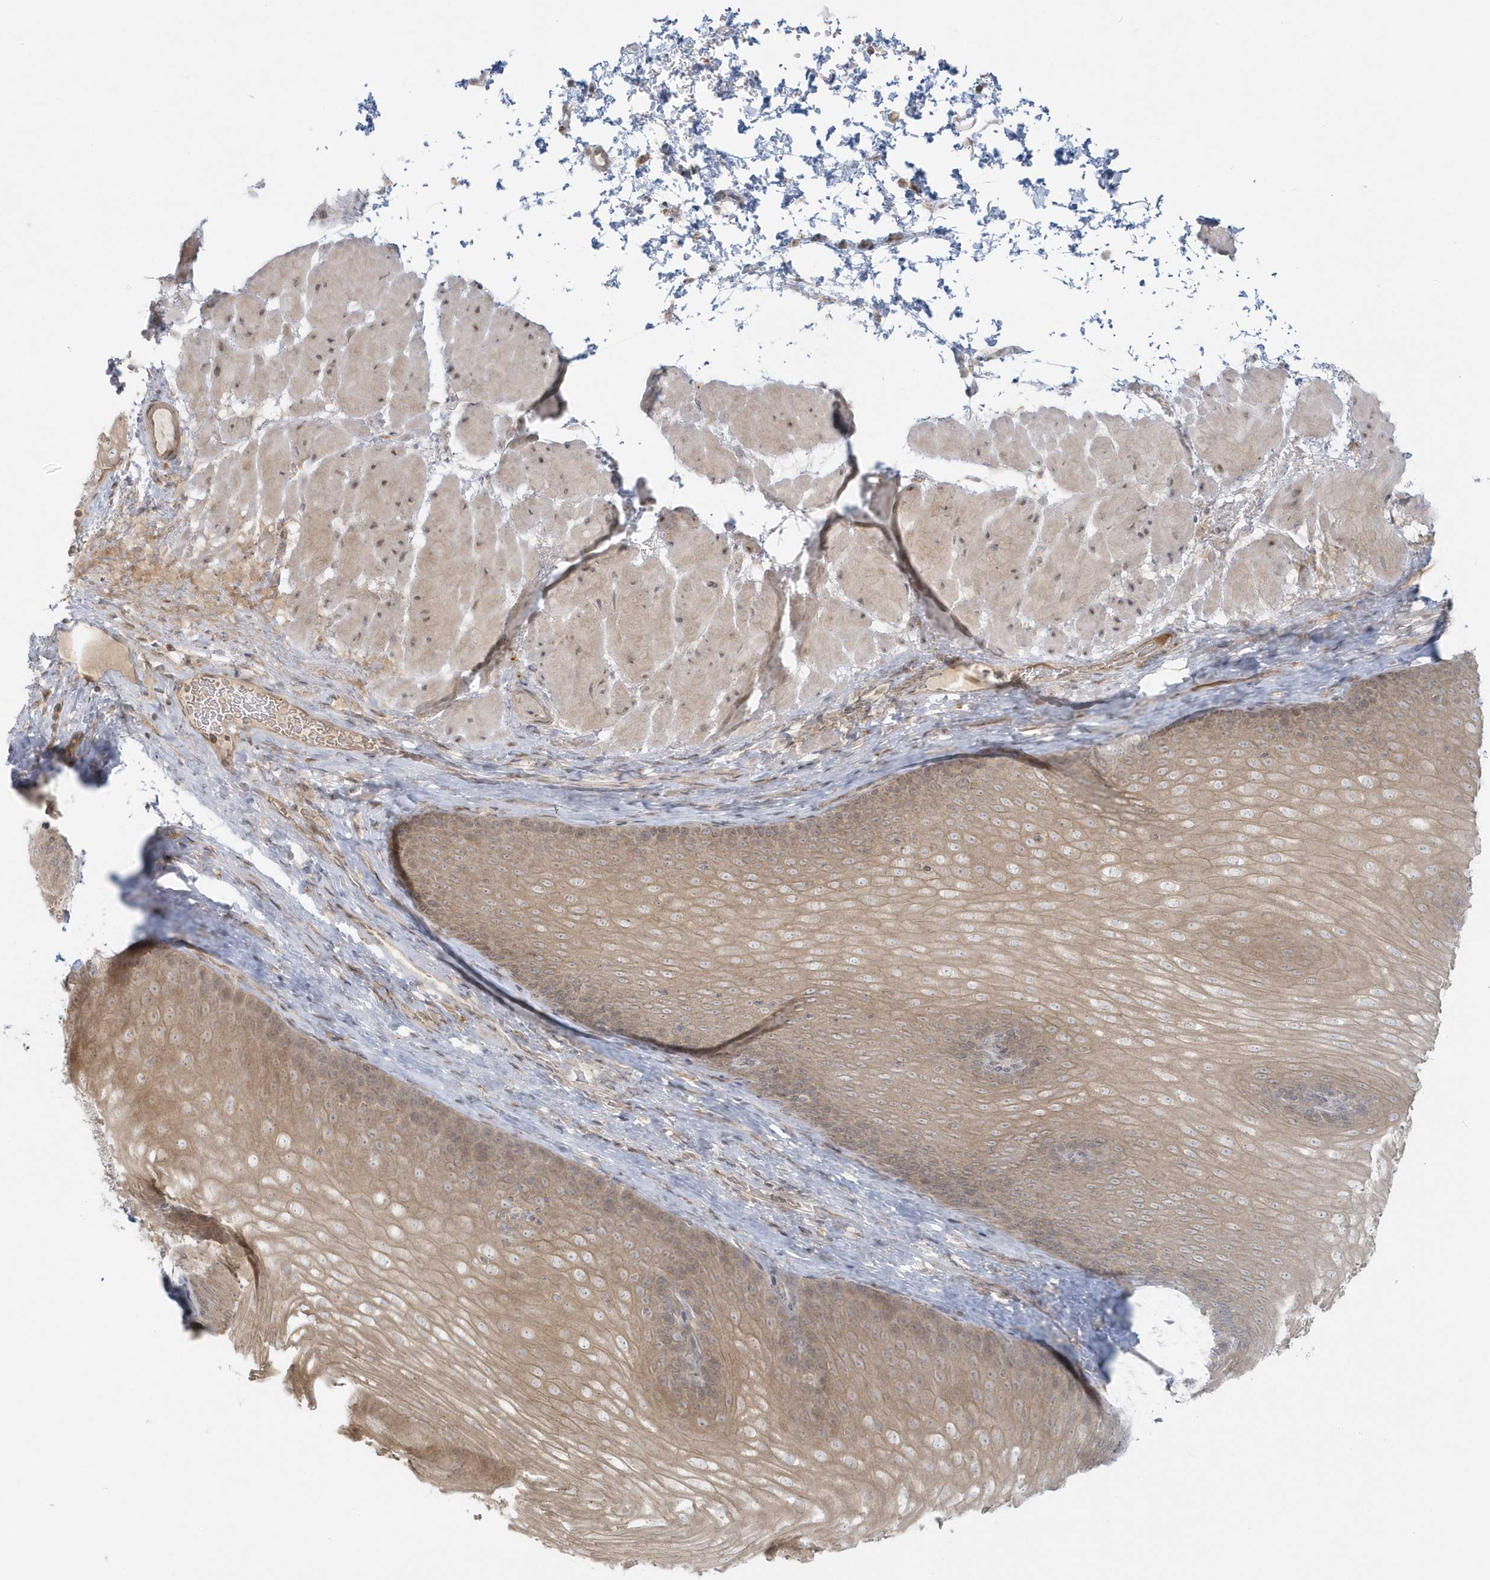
{"staining": {"intensity": "moderate", "quantity": "25%-75%", "location": "cytoplasmic/membranous,nuclear"}, "tissue": "esophagus", "cell_type": "Squamous epithelial cells", "image_type": "normal", "snomed": [{"axis": "morphology", "description": "Normal tissue, NOS"}, {"axis": "topography", "description": "Esophagus"}], "caption": "DAB (3,3'-diaminobenzidine) immunohistochemical staining of unremarkable human esophagus reveals moderate cytoplasmic/membranous,nuclear protein positivity in approximately 25%-75% of squamous epithelial cells. Ihc stains the protein in brown and the nuclei are stained blue.", "gene": "BLTP3A", "patient": {"sex": "female", "age": 66}}